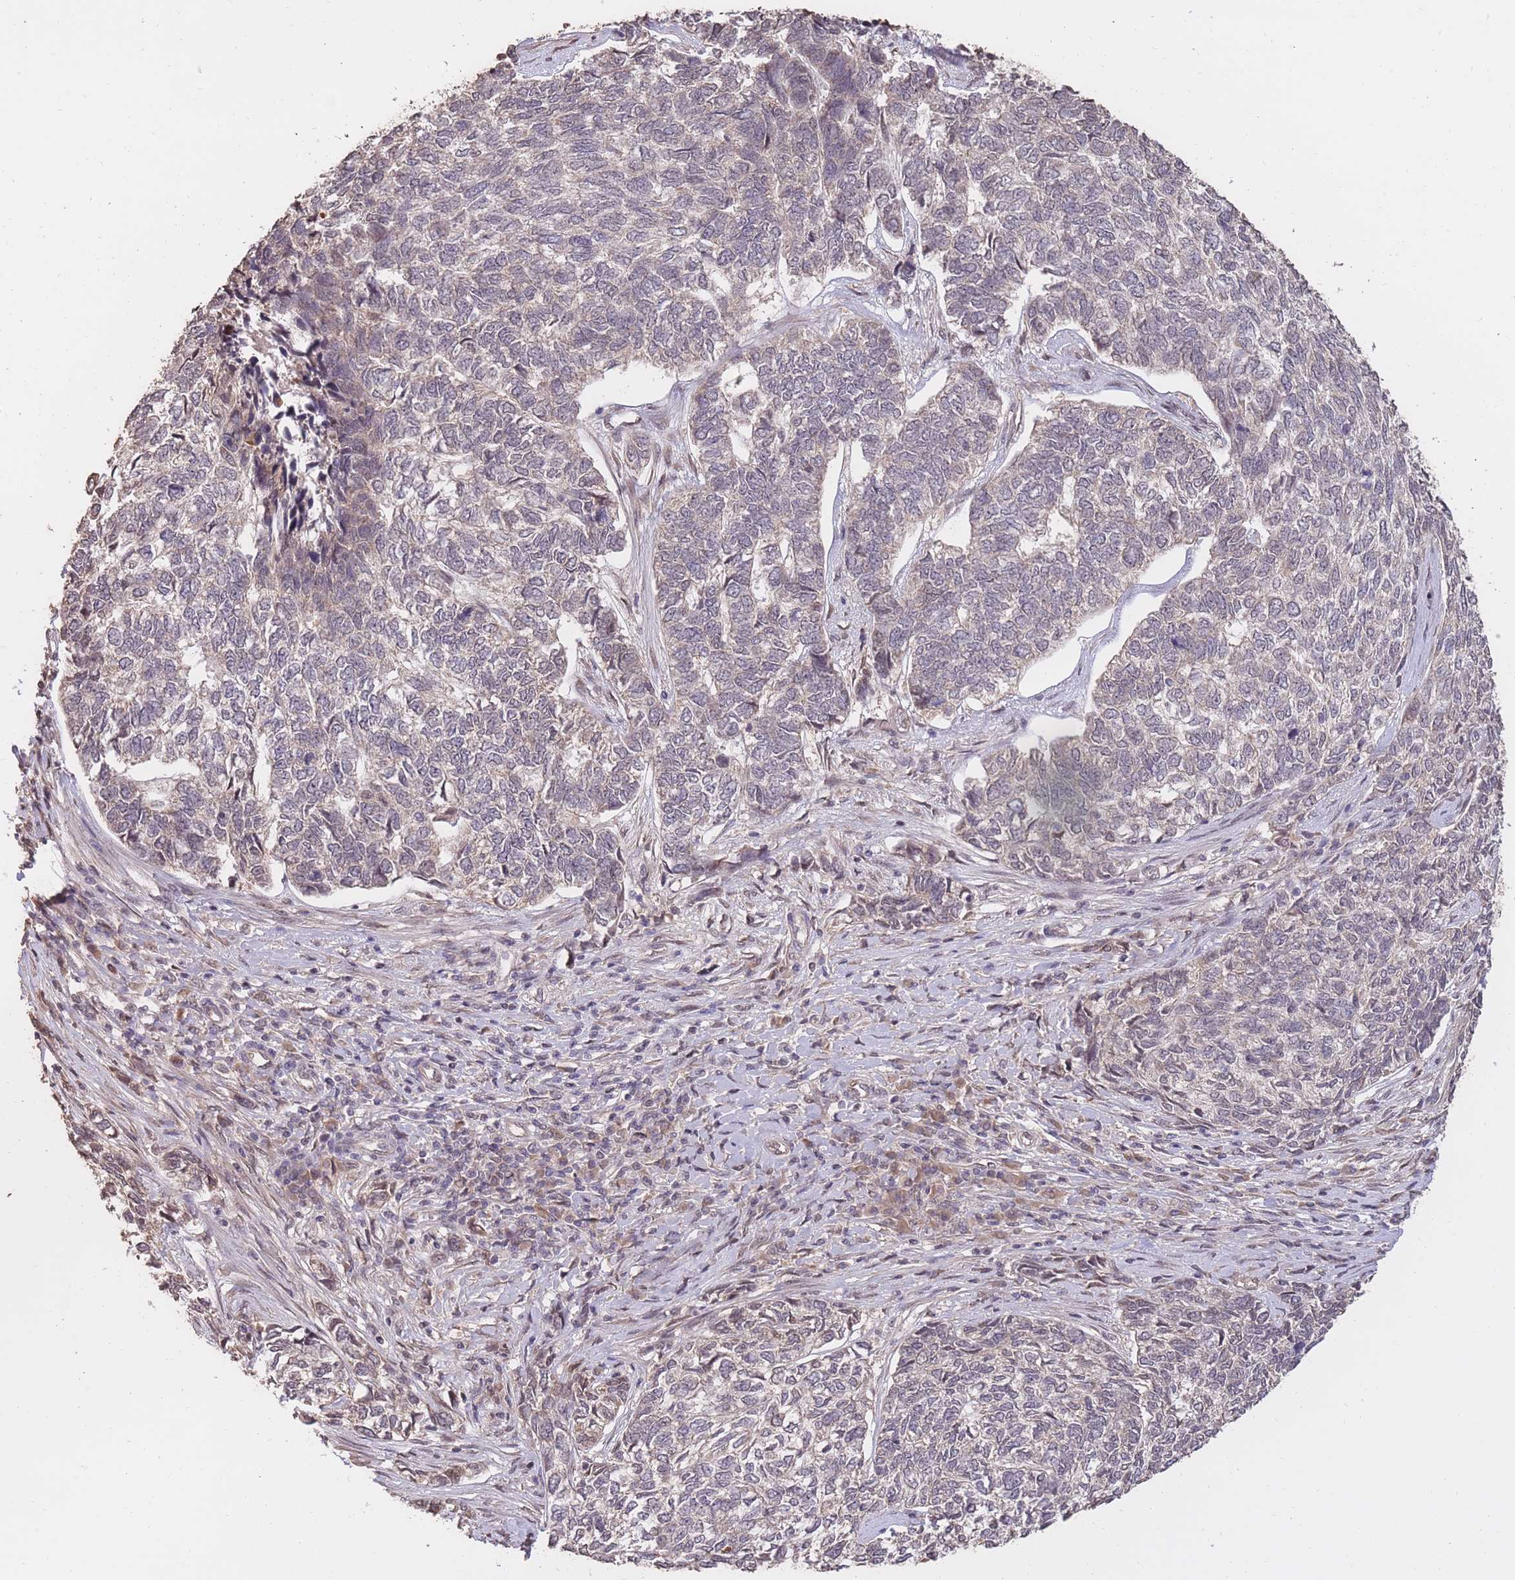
{"staining": {"intensity": "negative", "quantity": "none", "location": "none"}, "tissue": "skin cancer", "cell_type": "Tumor cells", "image_type": "cancer", "snomed": [{"axis": "morphology", "description": "Basal cell carcinoma"}, {"axis": "topography", "description": "Skin"}], "caption": "This micrograph is of basal cell carcinoma (skin) stained with IHC to label a protein in brown with the nuclei are counter-stained blue. There is no staining in tumor cells.", "gene": "RGS14", "patient": {"sex": "female", "age": 65}}